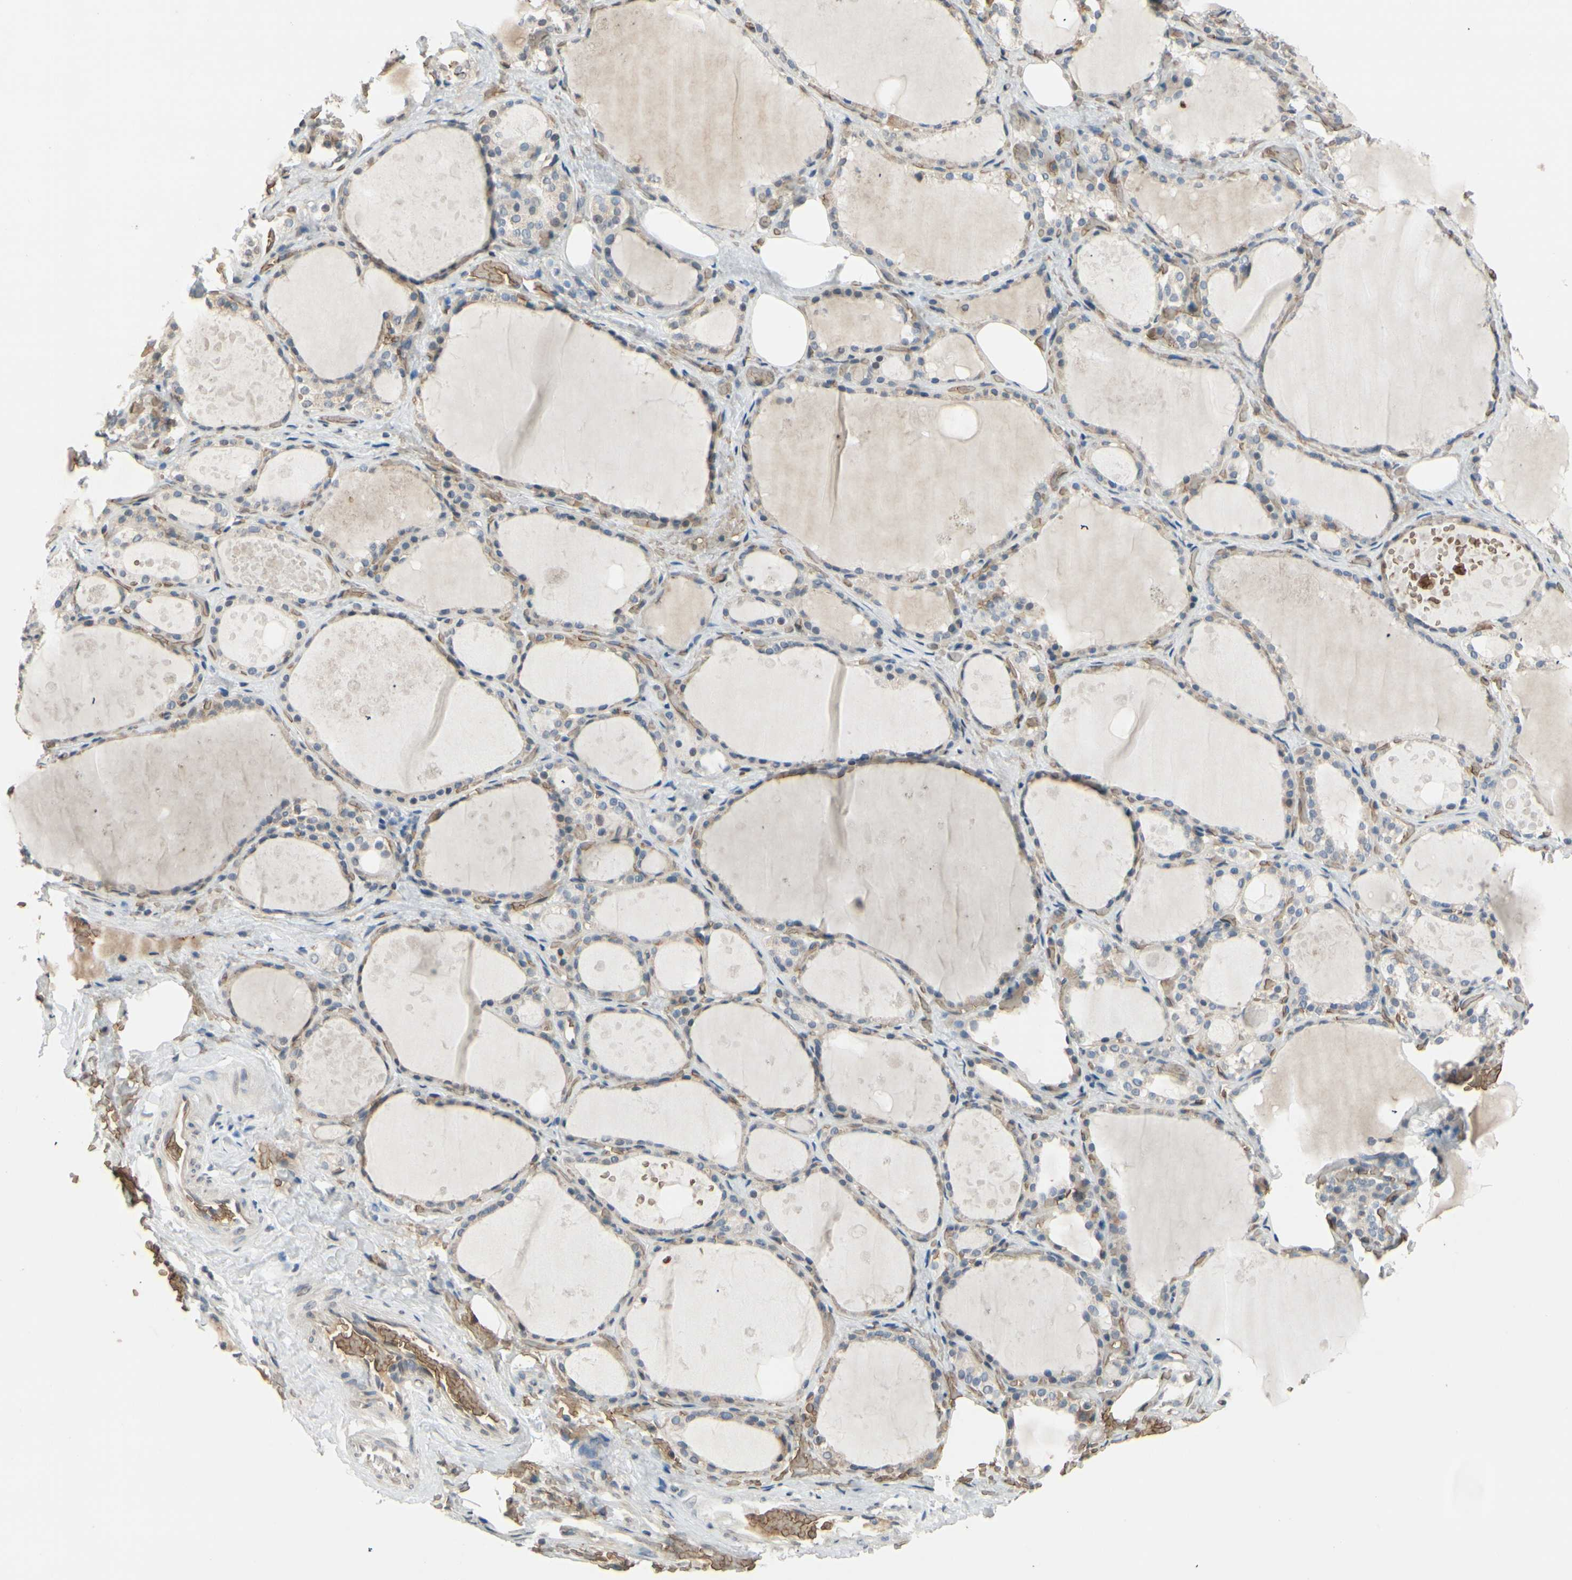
{"staining": {"intensity": "weak", "quantity": ">75%", "location": "cytoplasmic/membranous"}, "tissue": "thyroid gland", "cell_type": "Glandular cells", "image_type": "normal", "snomed": [{"axis": "morphology", "description": "Normal tissue, NOS"}, {"axis": "topography", "description": "Thyroid gland"}], "caption": "Brown immunohistochemical staining in normal thyroid gland exhibits weak cytoplasmic/membranous expression in about >75% of glandular cells.", "gene": "GYPC", "patient": {"sex": "male", "age": 61}}